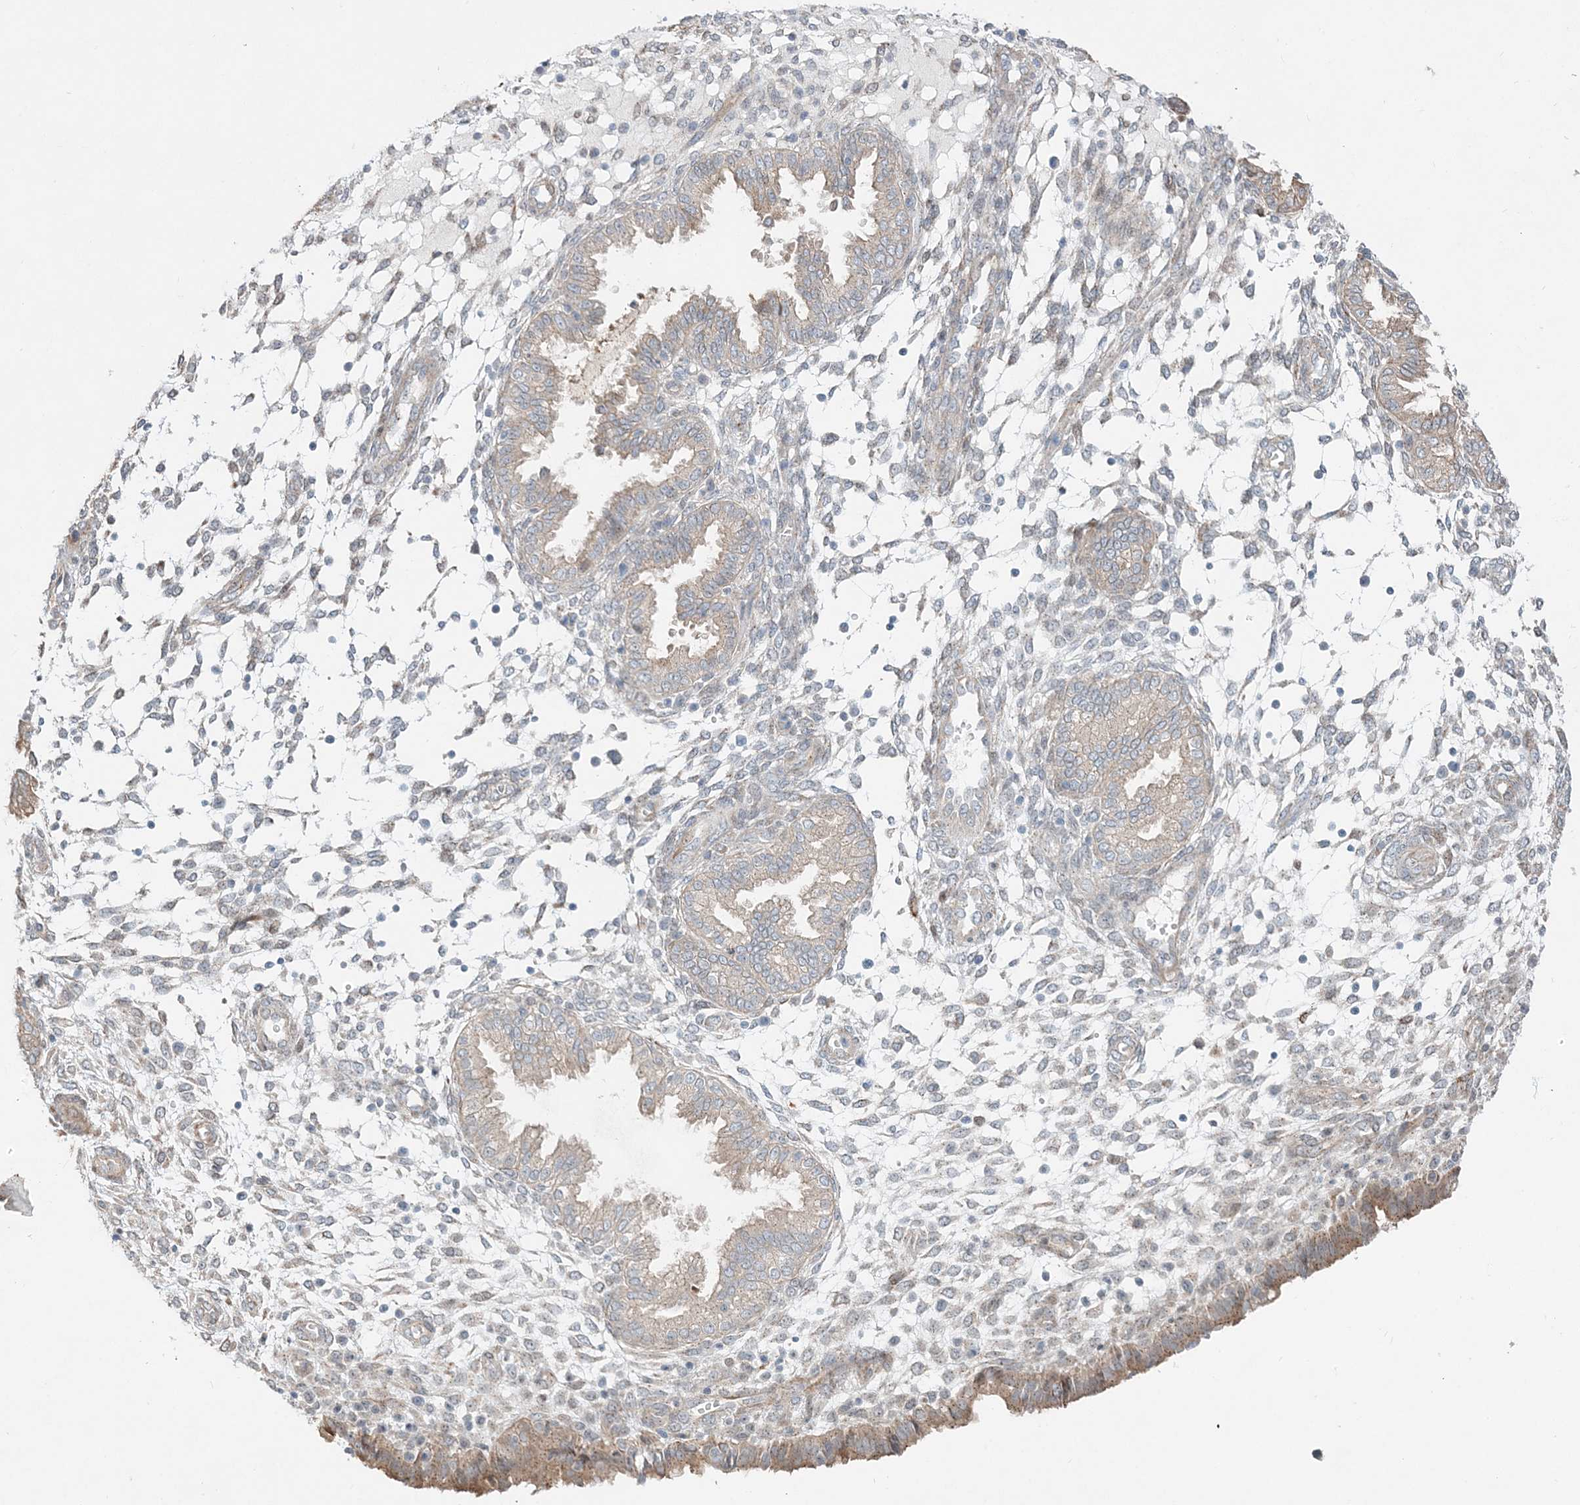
{"staining": {"intensity": "negative", "quantity": "none", "location": "none"}, "tissue": "endometrium", "cell_type": "Cells in endometrial stroma", "image_type": "normal", "snomed": [{"axis": "morphology", "description": "Normal tissue, NOS"}, {"axis": "topography", "description": "Endometrium"}], "caption": "Benign endometrium was stained to show a protein in brown. There is no significant positivity in cells in endometrial stroma. Brightfield microscopy of IHC stained with DAB (3,3'-diaminobenzidine) (brown) and hematoxylin (blue), captured at high magnification.", "gene": "CXXC5", "patient": {"sex": "female", "age": 33}}